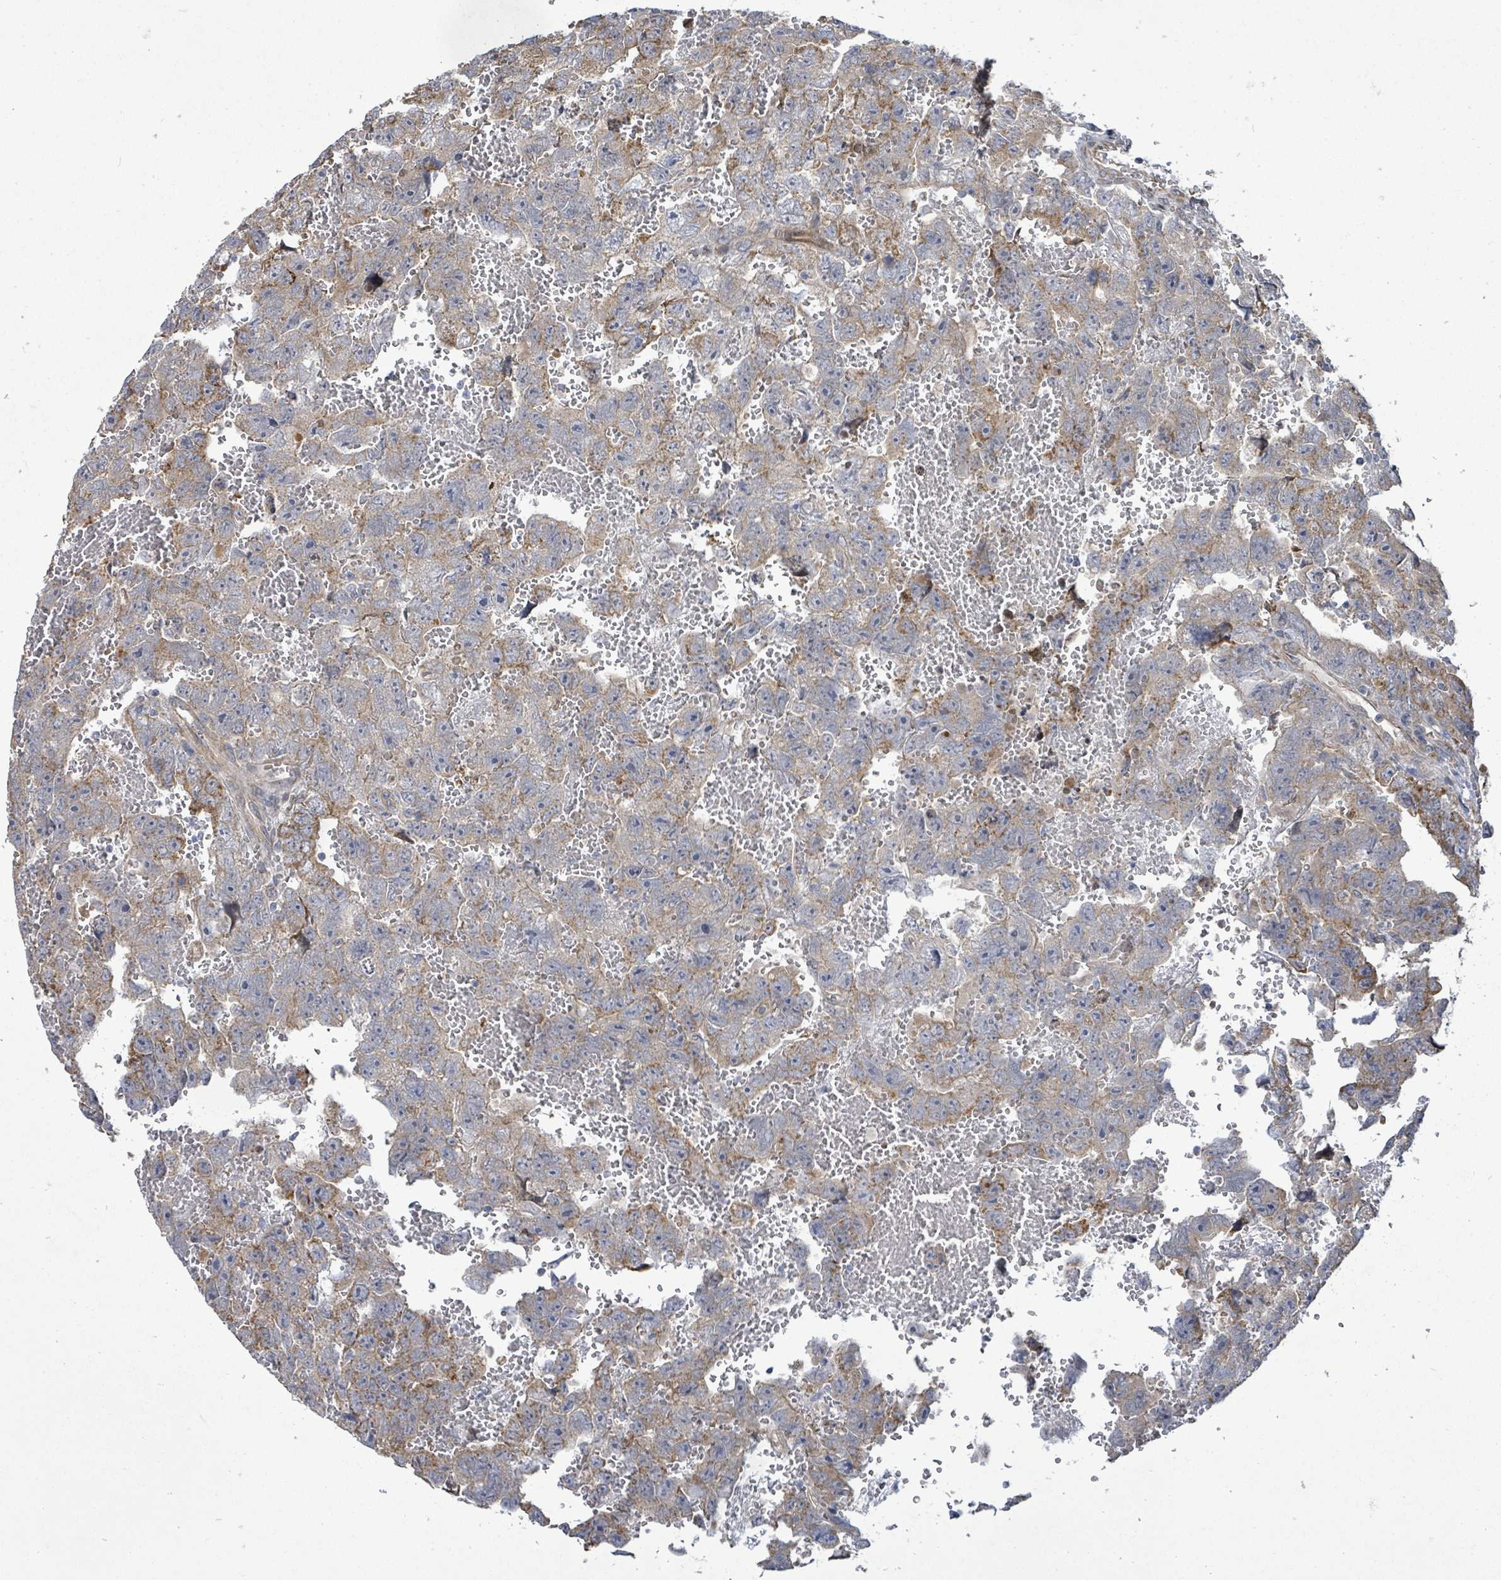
{"staining": {"intensity": "moderate", "quantity": "25%-75%", "location": "cytoplasmic/membranous"}, "tissue": "testis cancer", "cell_type": "Tumor cells", "image_type": "cancer", "snomed": [{"axis": "morphology", "description": "Carcinoma, Embryonal, NOS"}, {"axis": "topography", "description": "Testis"}], "caption": "Tumor cells exhibit medium levels of moderate cytoplasmic/membranous expression in about 25%-75% of cells in testis cancer (embryonal carcinoma). Using DAB (3,3'-diaminobenzidine) (brown) and hematoxylin (blue) stains, captured at high magnification using brightfield microscopy.", "gene": "KBTBD11", "patient": {"sex": "male", "age": 45}}